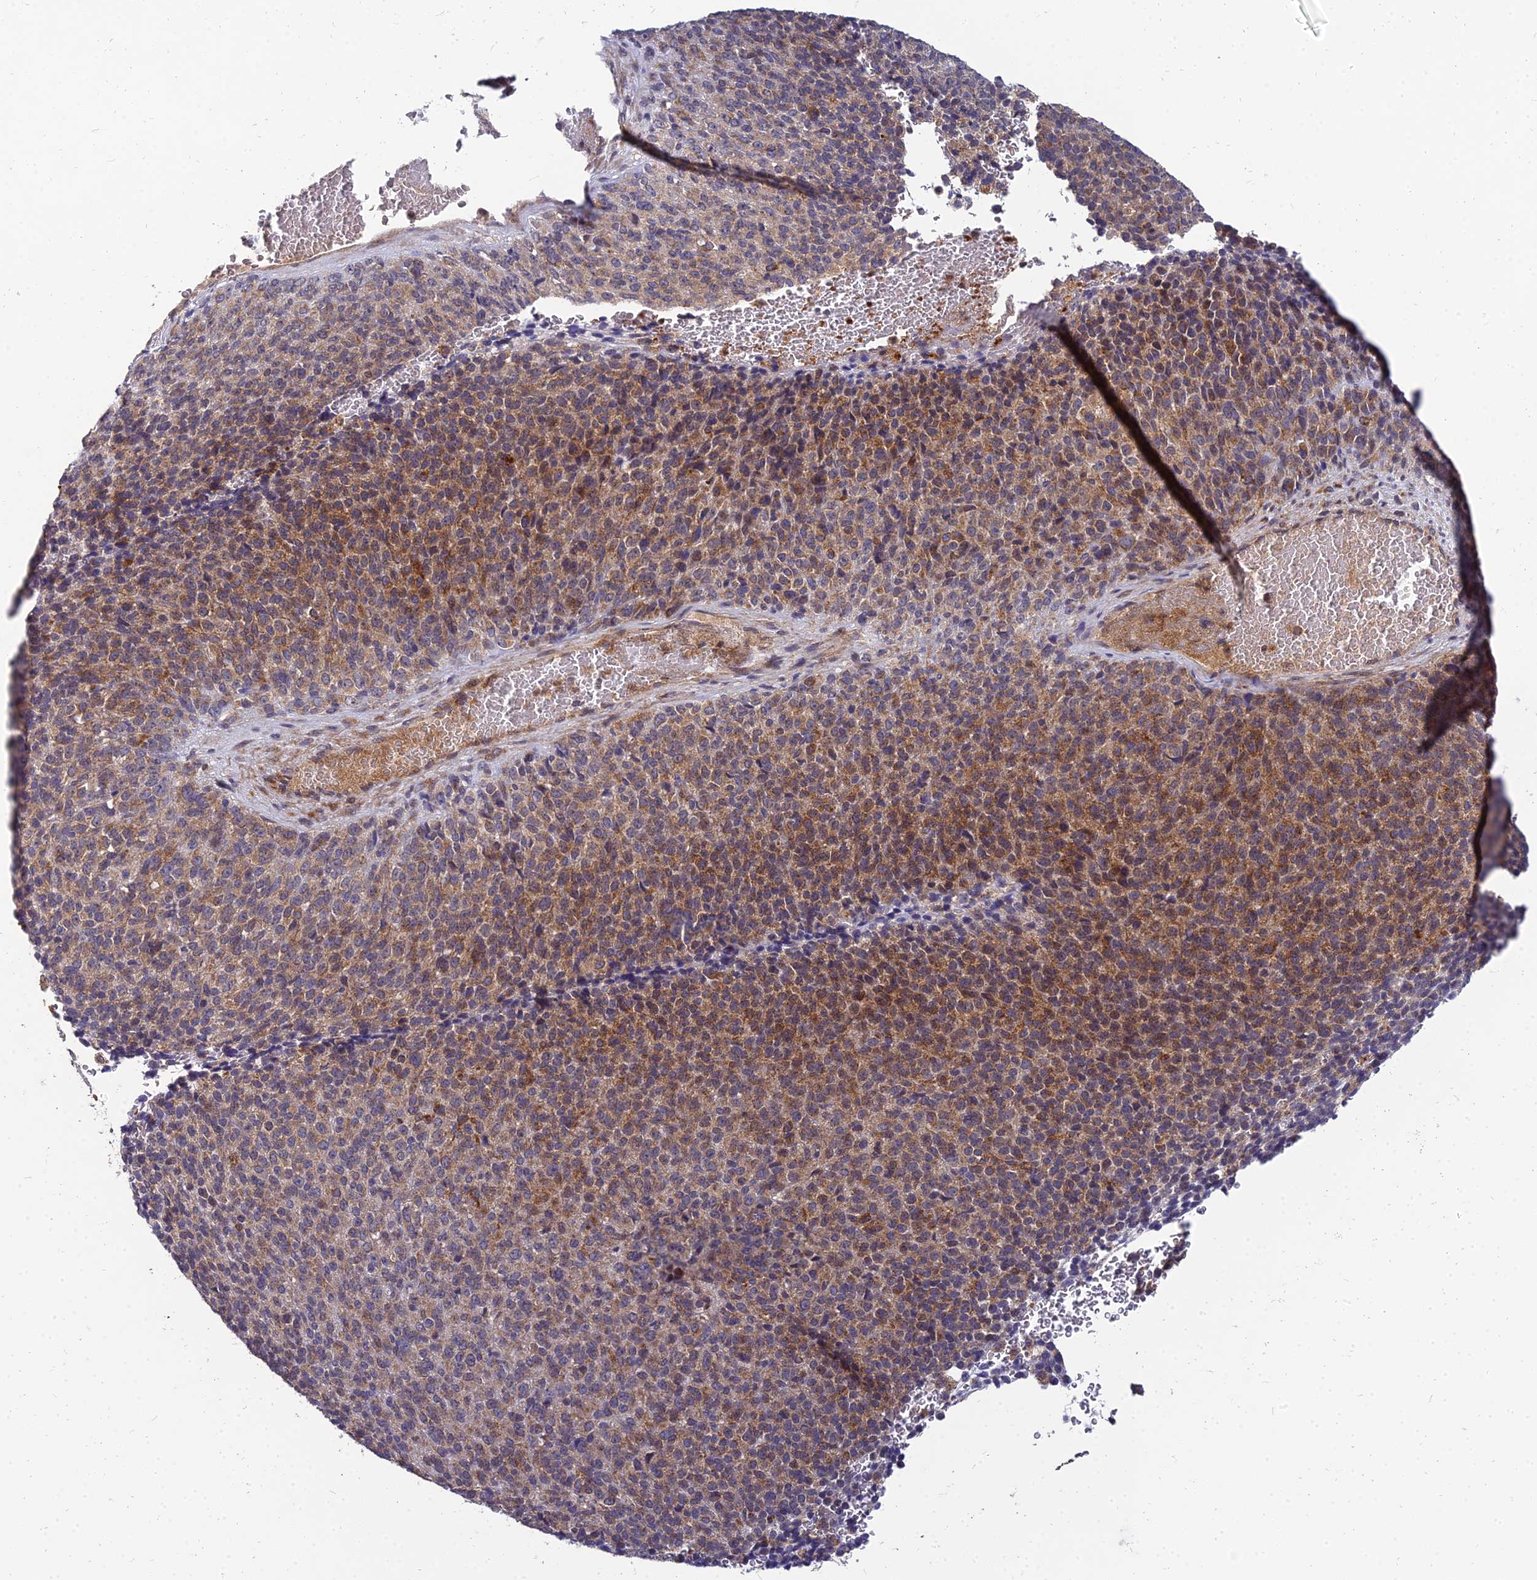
{"staining": {"intensity": "moderate", "quantity": ">75%", "location": "cytoplasmic/membranous"}, "tissue": "melanoma", "cell_type": "Tumor cells", "image_type": "cancer", "snomed": [{"axis": "morphology", "description": "Malignant melanoma, Metastatic site"}, {"axis": "topography", "description": "Brain"}], "caption": "This micrograph displays malignant melanoma (metastatic site) stained with immunohistochemistry (IHC) to label a protein in brown. The cytoplasmic/membranous of tumor cells show moderate positivity for the protein. Nuclei are counter-stained blue.", "gene": "NPY", "patient": {"sex": "female", "age": 56}}